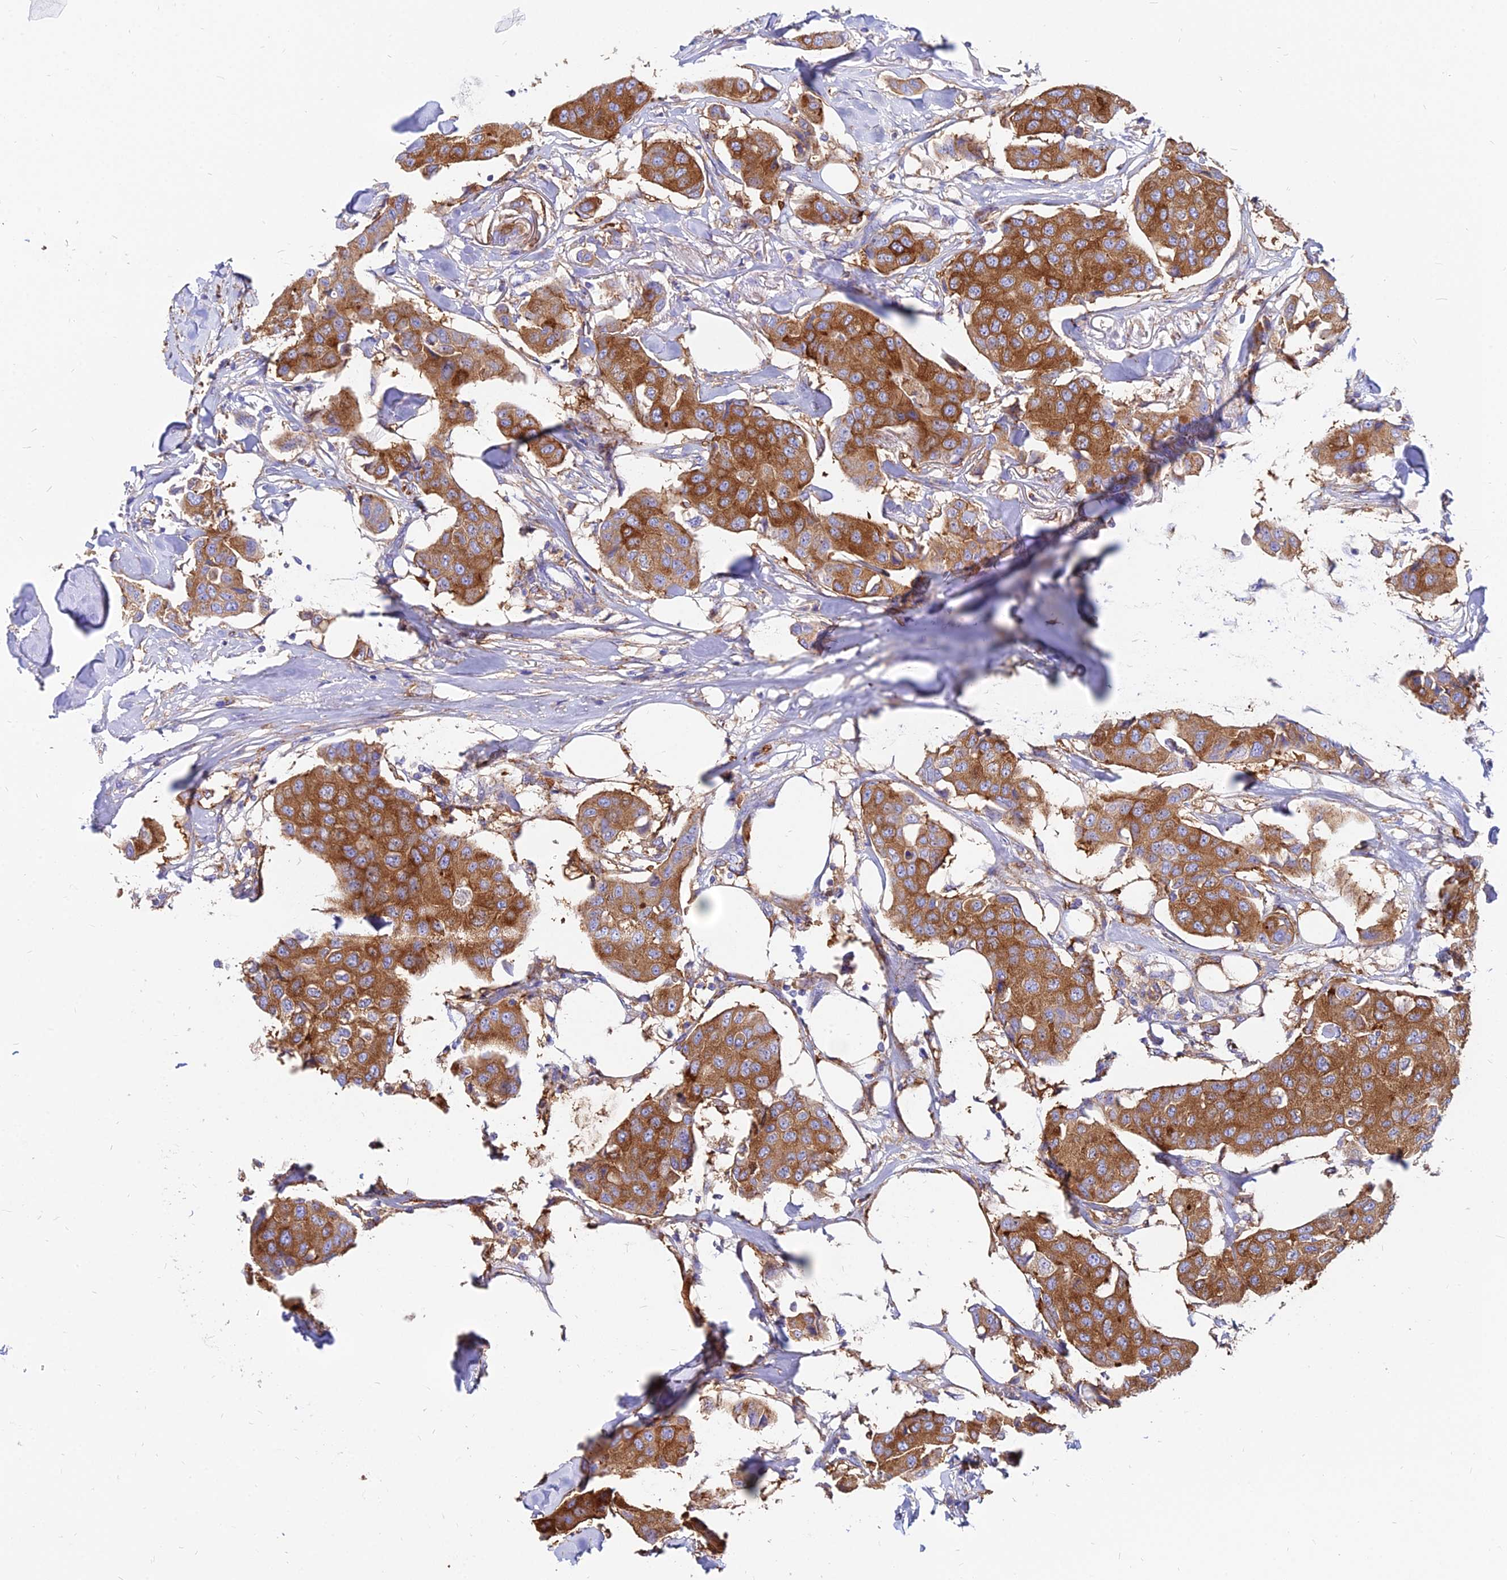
{"staining": {"intensity": "strong", "quantity": ">75%", "location": "cytoplasmic/membranous"}, "tissue": "breast cancer", "cell_type": "Tumor cells", "image_type": "cancer", "snomed": [{"axis": "morphology", "description": "Duct carcinoma"}, {"axis": "topography", "description": "Breast"}], "caption": "IHC (DAB (3,3'-diaminobenzidine)) staining of infiltrating ductal carcinoma (breast) demonstrates strong cytoplasmic/membranous protein staining in approximately >75% of tumor cells.", "gene": "AGTRAP", "patient": {"sex": "female", "age": 80}}